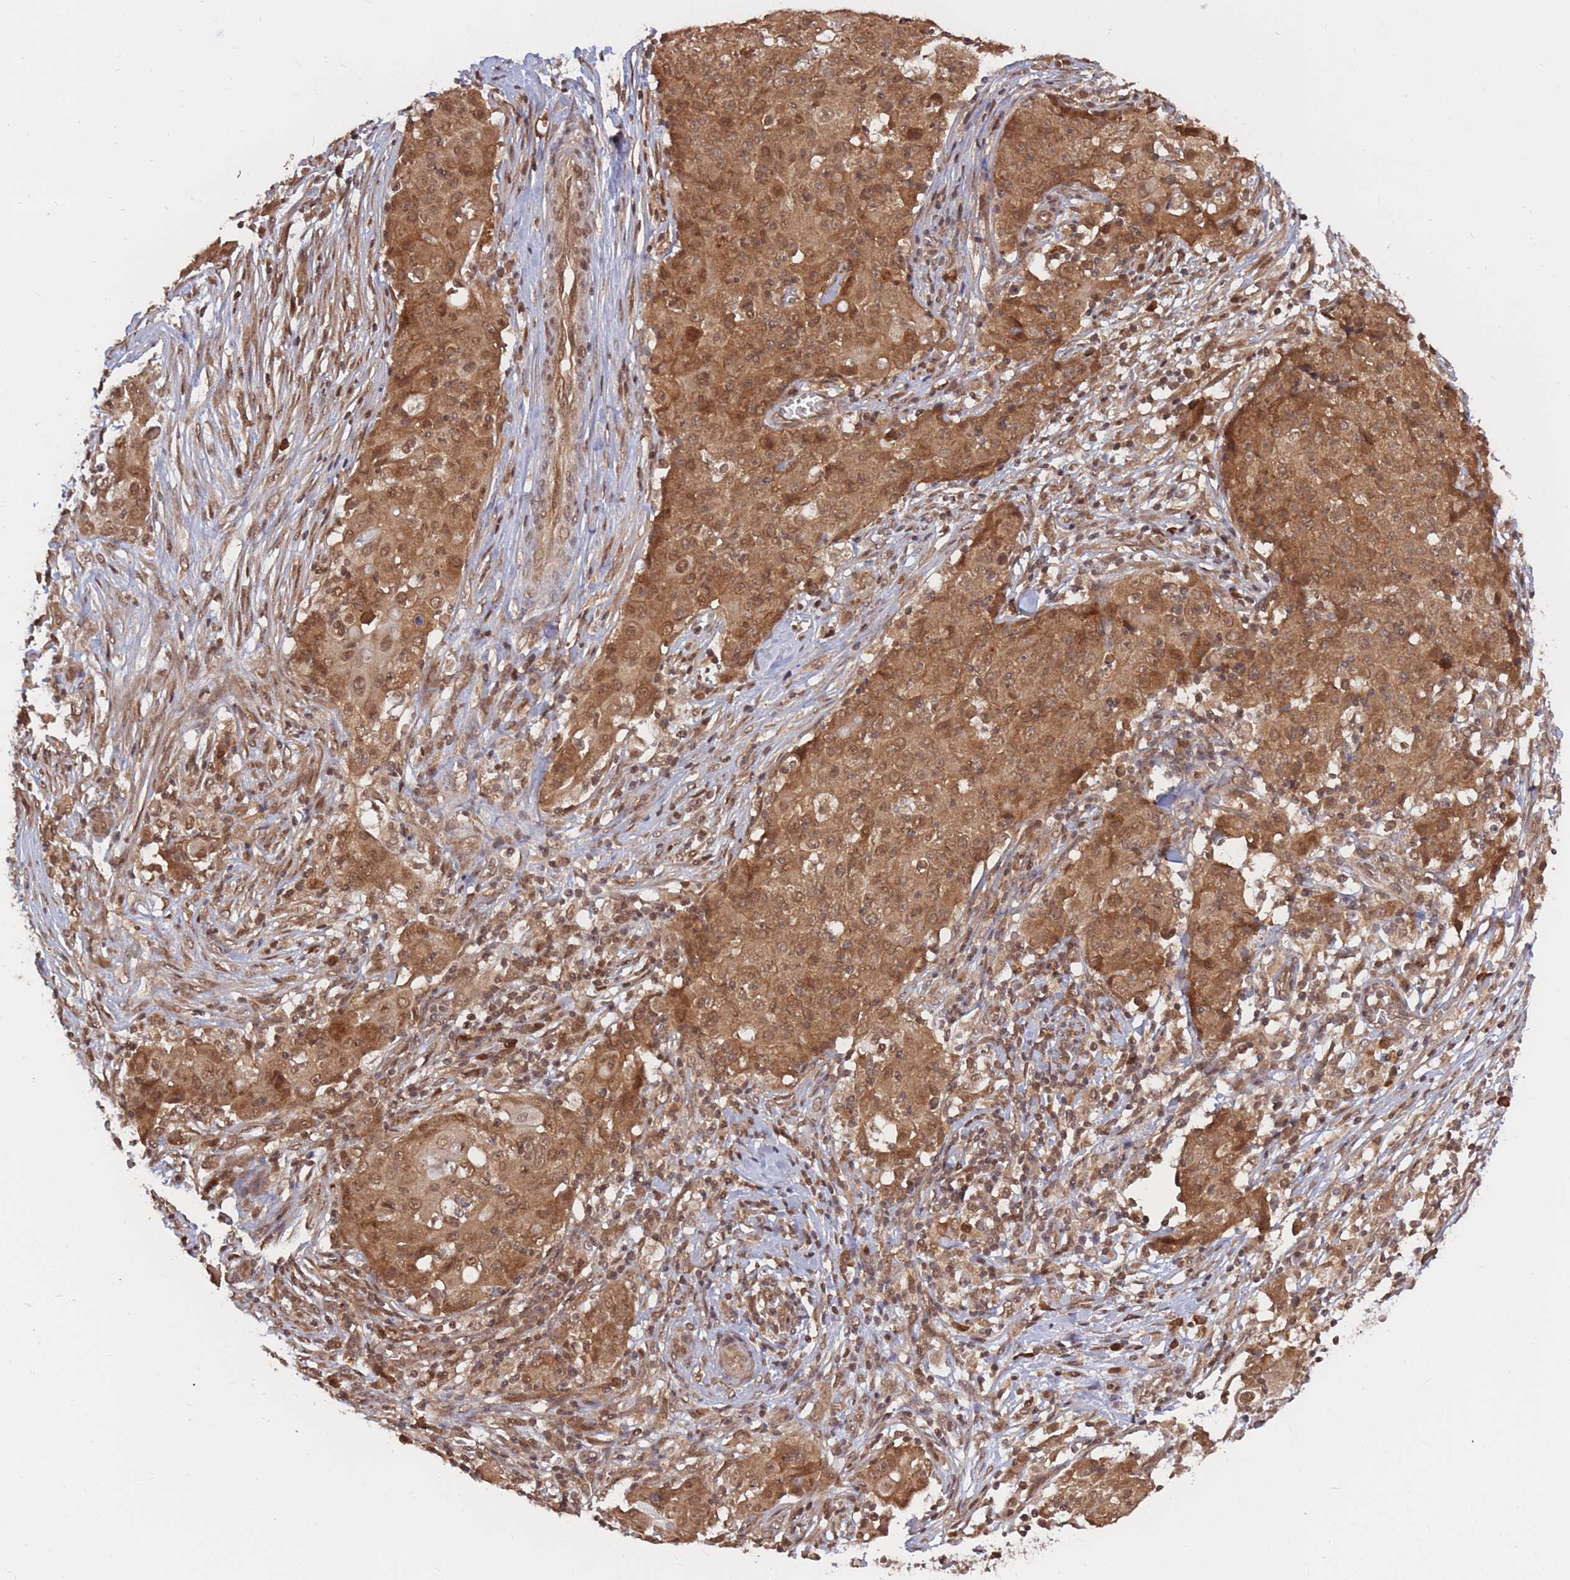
{"staining": {"intensity": "moderate", "quantity": ">75%", "location": "cytoplasmic/membranous,nuclear"}, "tissue": "ovarian cancer", "cell_type": "Tumor cells", "image_type": "cancer", "snomed": [{"axis": "morphology", "description": "Carcinoma, endometroid"}, {"axis": "topography", "description": "Ovary"}], "caption": "The histopathology image displays staining of endometroid carcinoma (ovarian), revealing moderate cytoplasmic/membranous and nuclear protein expression (brown color) within tumor cells. The staining was performed using DAB (3,3'-diaminobenzidine) to visualize the protein expression in brown, while the nuclei were stained in blue with hematoxylin (Magnification: 20x).", "gene": "SRA1", "patient": {"sex": "female", "age": 42}}